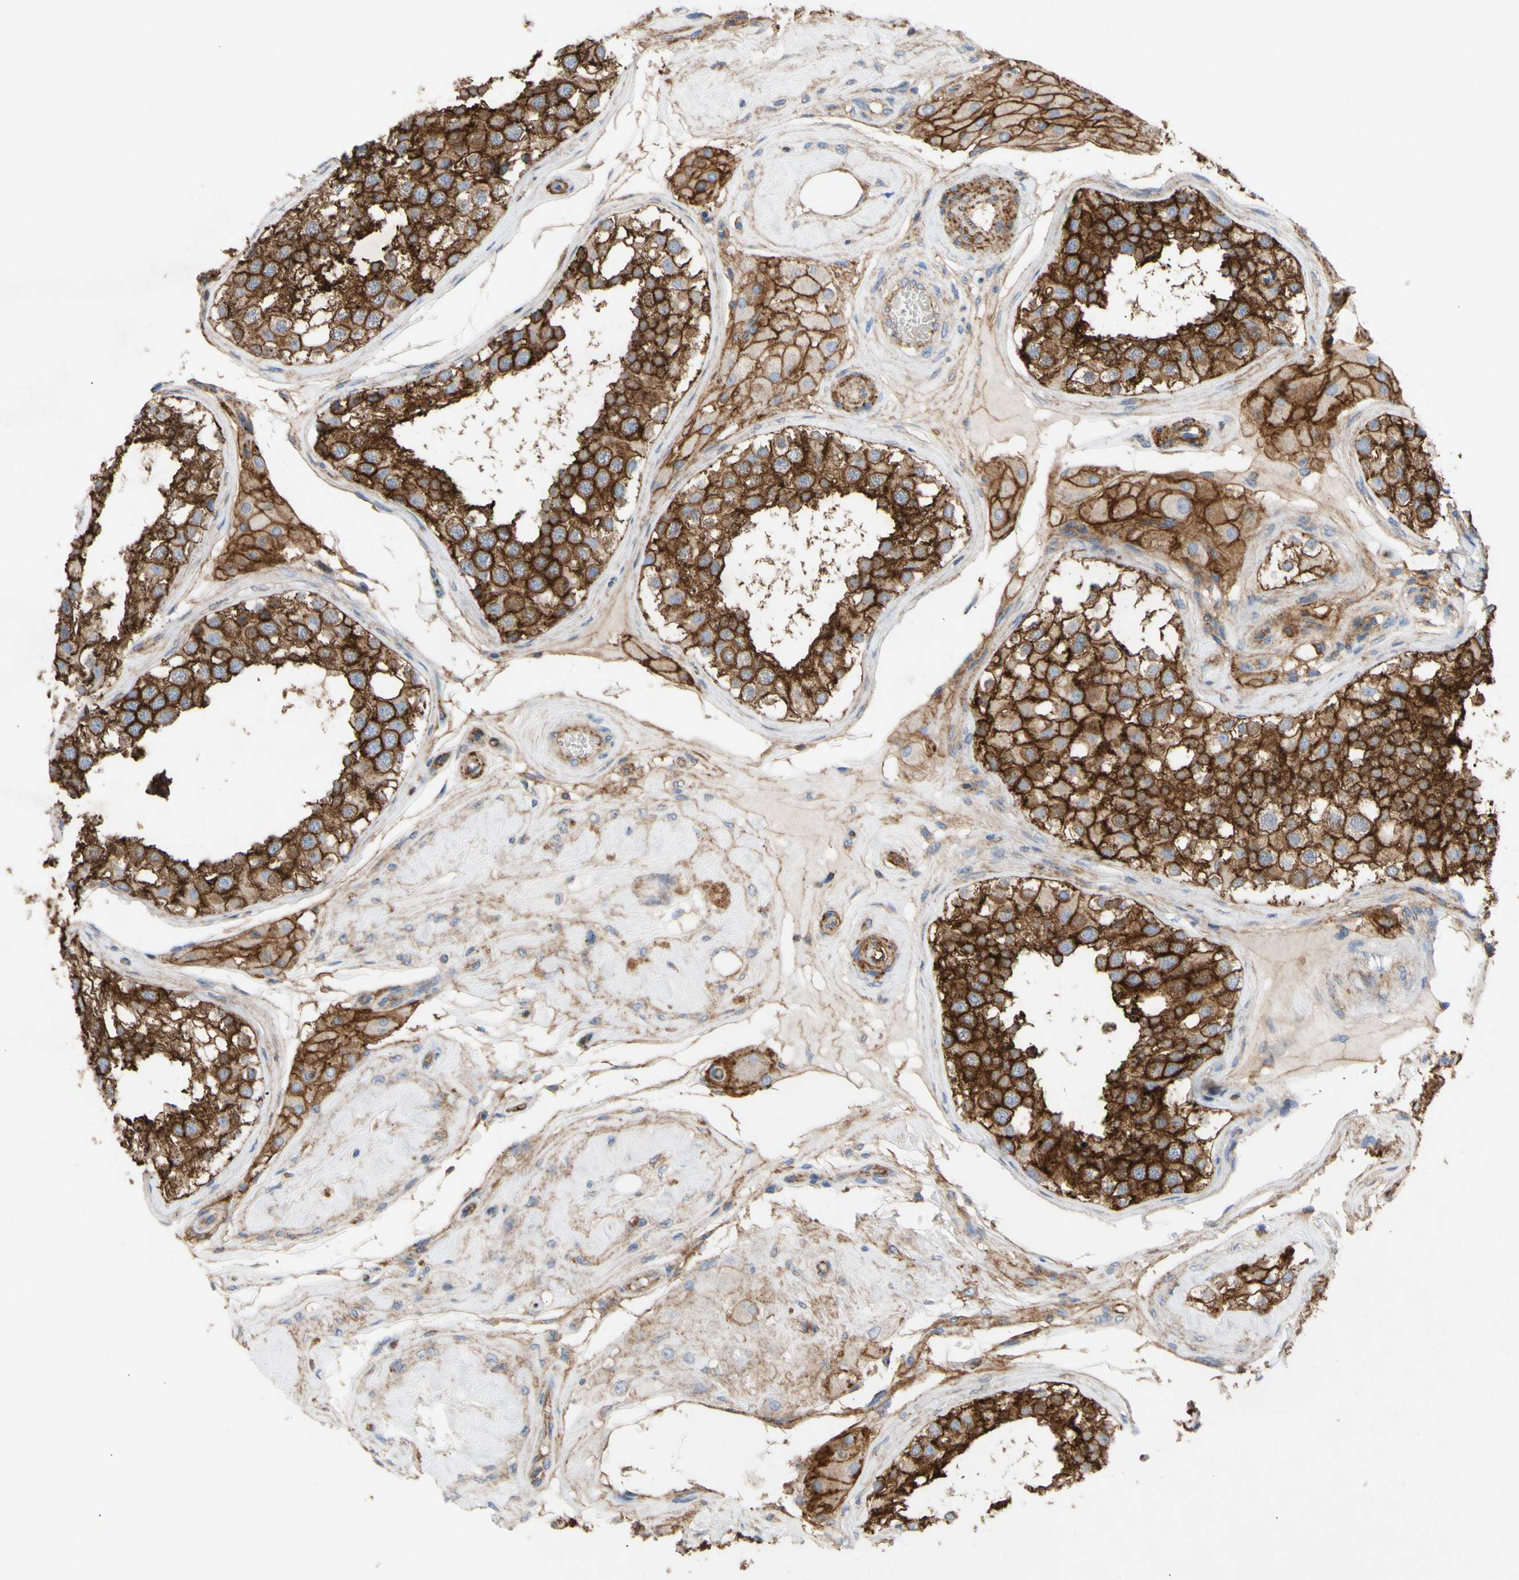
{"staining": {"intensity": "strong", "quantity": ">75%", "location": "cytoplasmic/membranous"}, "tissue": "testis", "cell_type": "Cells in seminiferous ducts", "image_type": "normal", "snomed": [{"axis": "morphology", "description": "Normal tissue, NOS"}, {"axis": "topography", "description": "Testis"}], "caption": "Immunohistochemical staining of benign human testis demonstrates high levels of strong cytoplasmic/membranous positivity in approximately >75% of cells in seminiferous ducts. Using DAB (brown) and hematoxylin (blue) stains, captured at high magnification using brightfield microscopy.", "gene": "ATP2A3", "patient": {"sex": "male", "age": 68}}